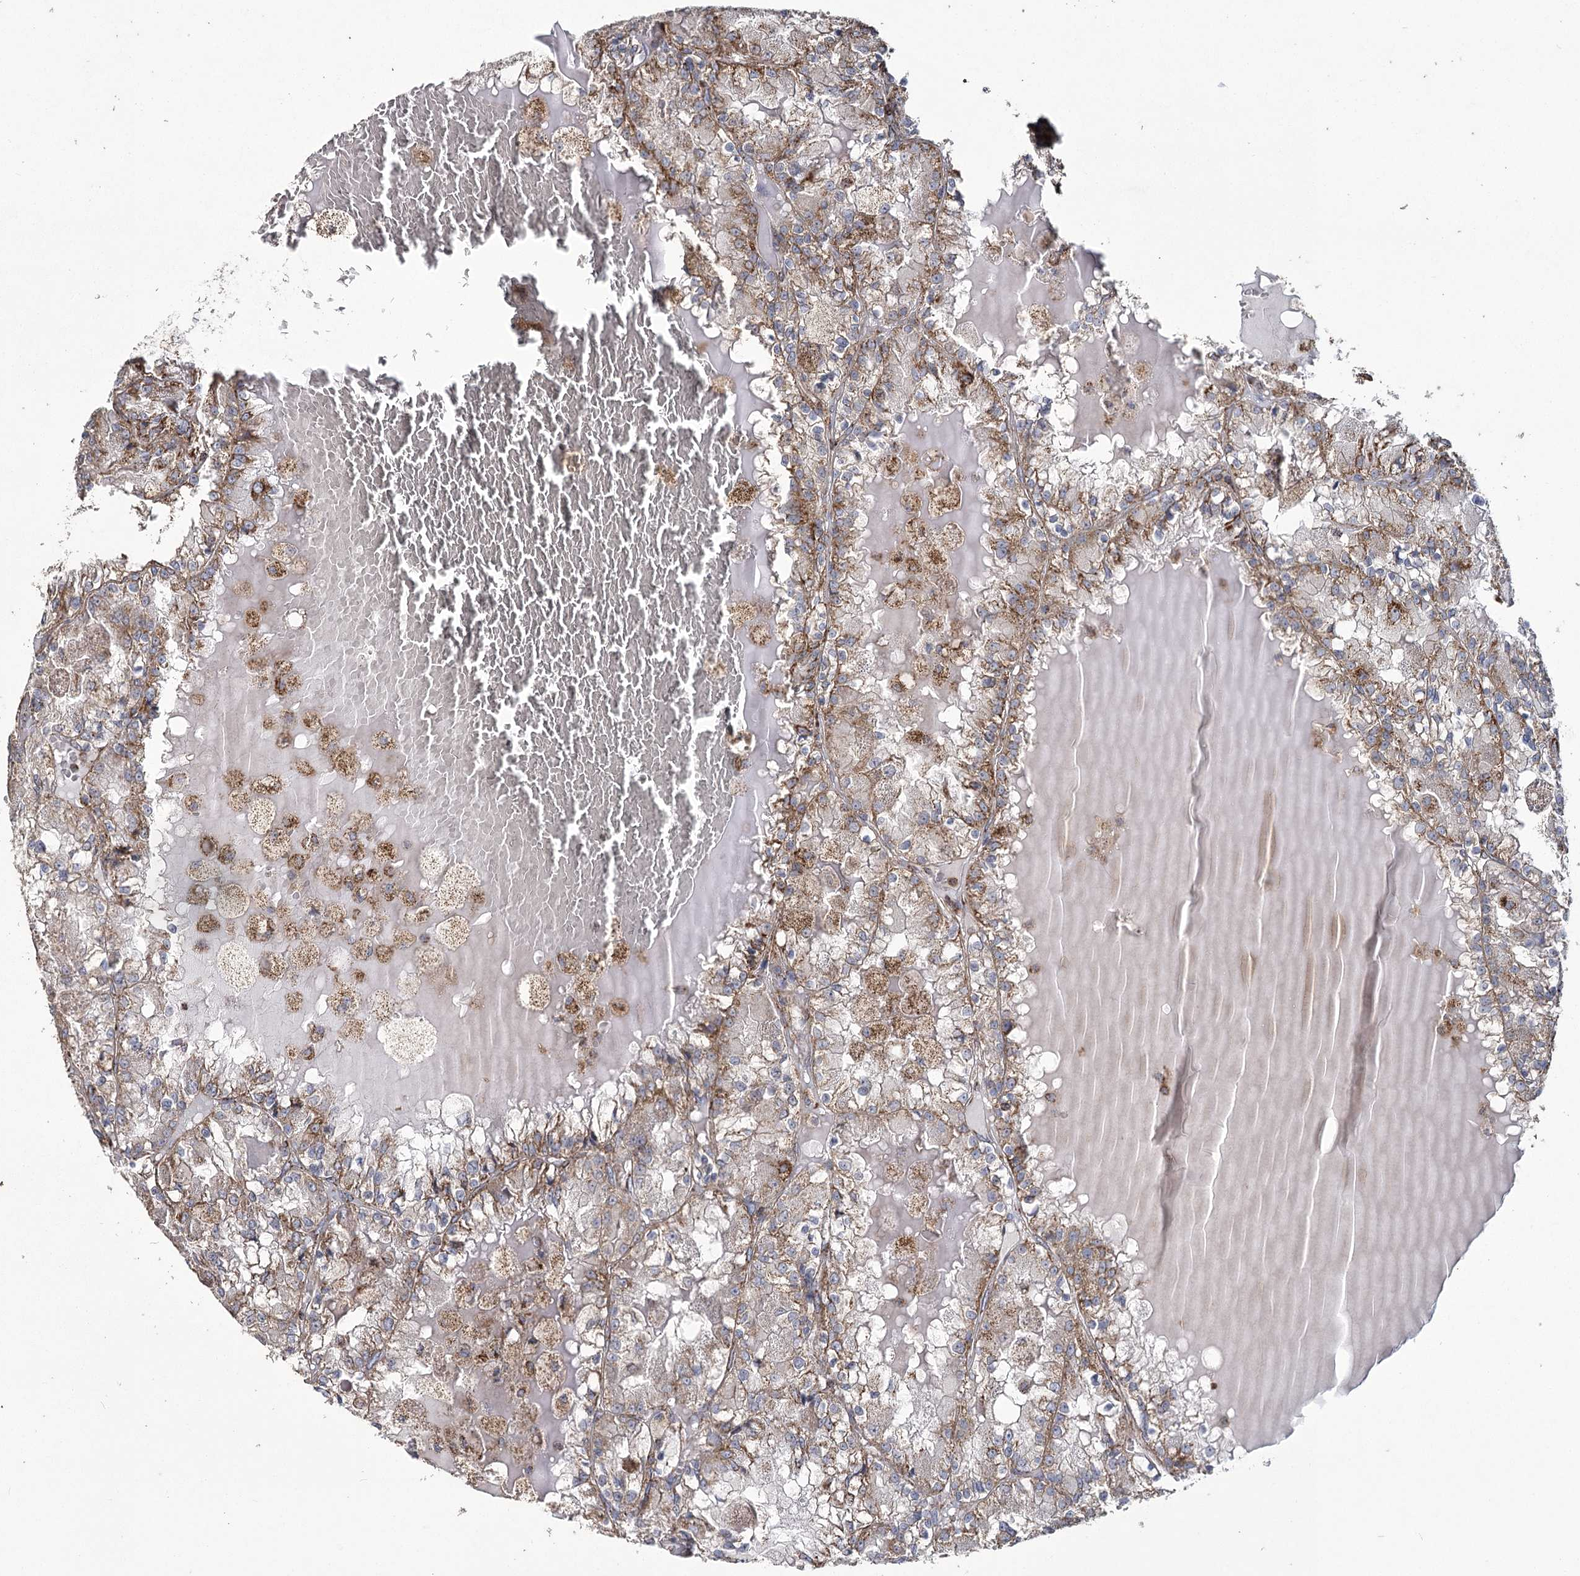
{"staining": {"intensity": "moderate", "quantity": "25%-75%", "location": "cytoplasmic/membranous"}, "tissue": "renal cancer", "cell_type": "Tumor cells", "image_type": "cancer", "snomed": [{"axis": "morphology", "description": "Adenocarcinoma, NOS"}, {"axis": "topography", "description": "Kidney"}], "caption": "Protein expression by immunohistochemistry (IHC) demonstrates moderate cytoplasmic/membranous positivity in approximately 25%-75% of tumor cells in adenocarcinoma (renal).", "gene": "RANBP3L", "patient": {"sex": "female", "age": 56}}